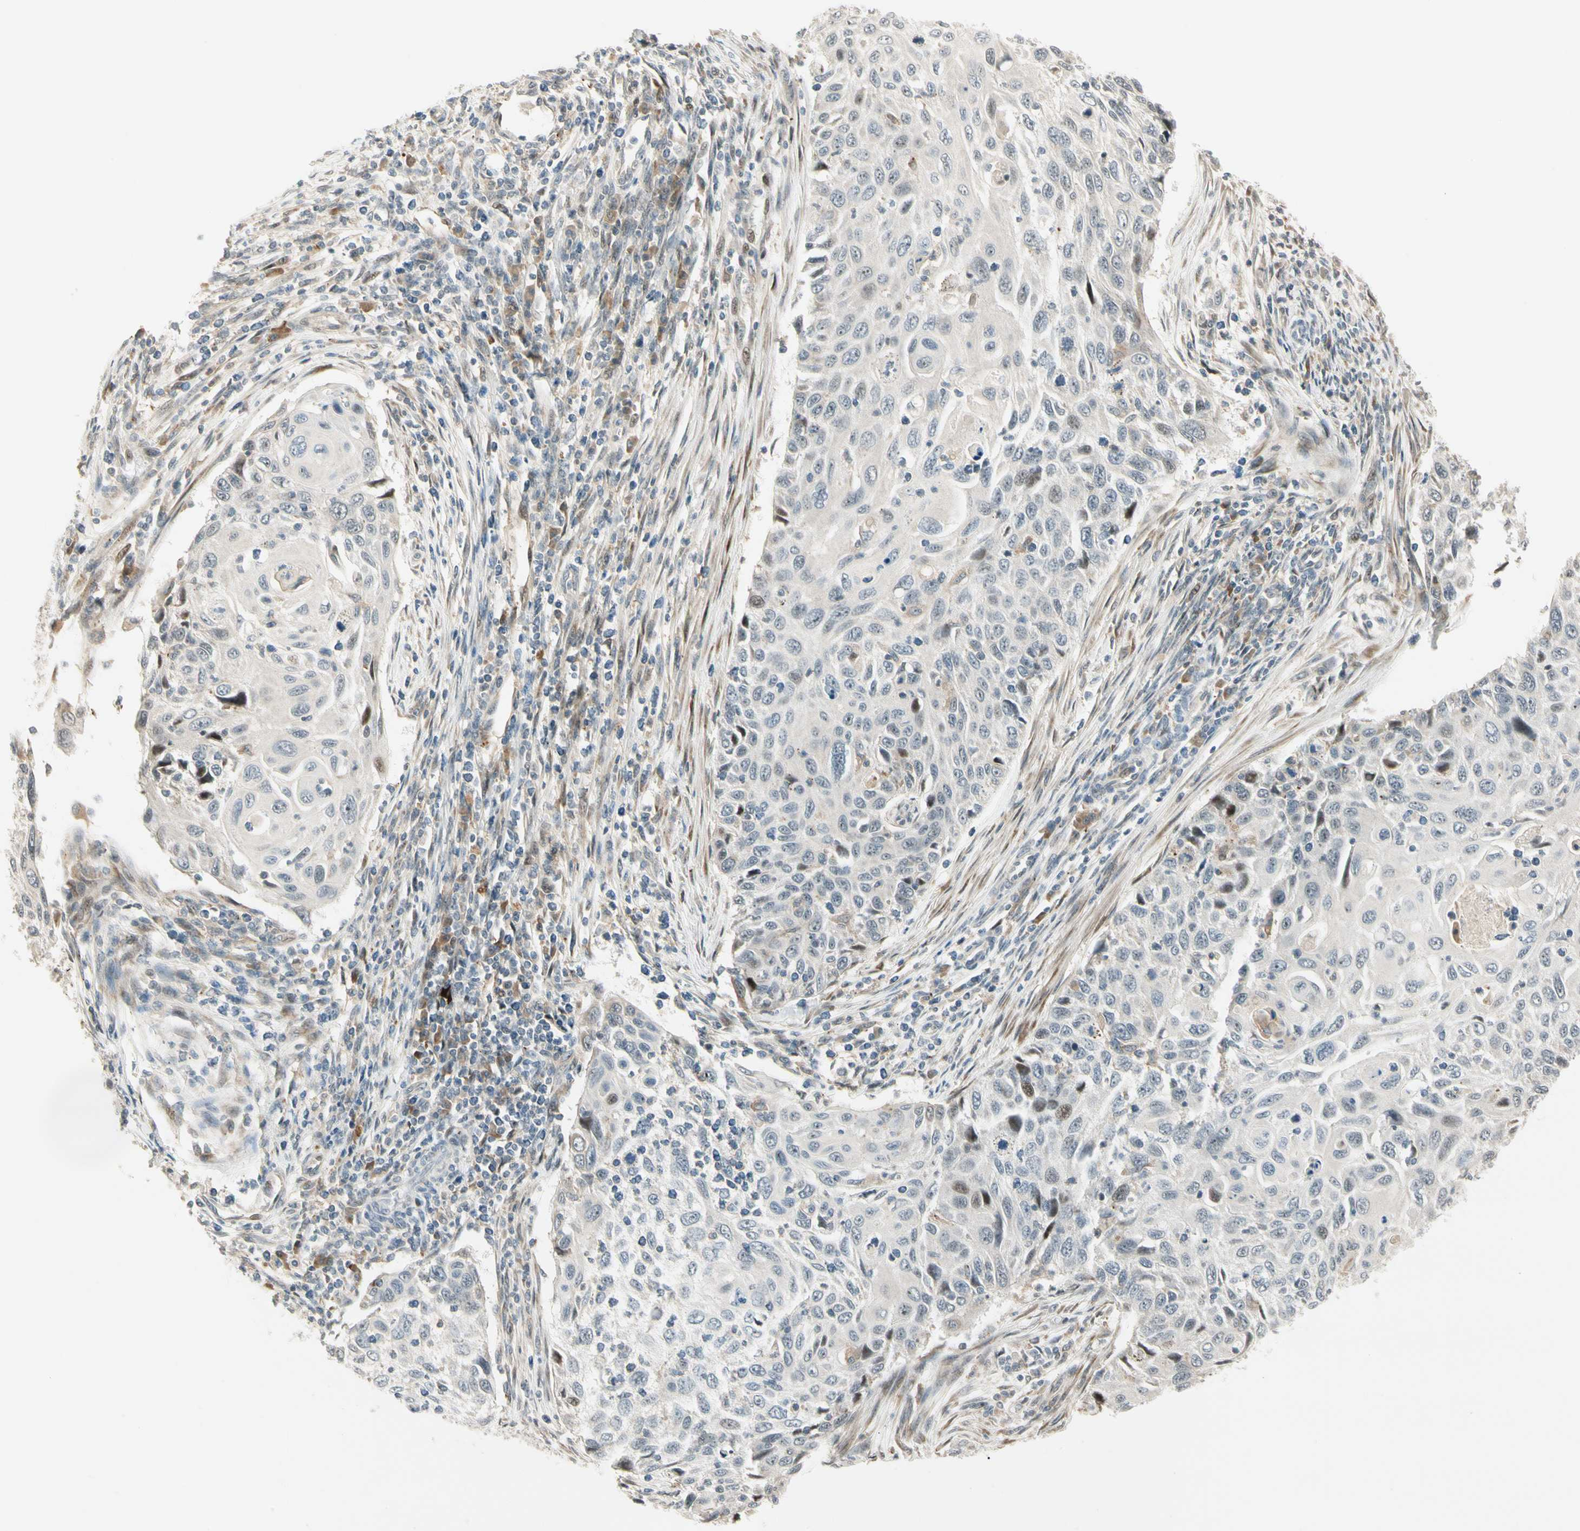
{"staining": {"intensity": "negative", "quantity": "none", "location": "none"}, "tissue": "cervical cancer", "cell_type": "Tumor cells", "image_type": "cancer", "snomed": [{"axis": "morphology", "description": "Squamous cell carcinoma, NOS"}, {"axis": "topography", "description": "Cervix"}], "caption": "Micrograph shows no significant protein staining in tumor cells of cervical cancer. The staining was performed using DAB to visualize the protein expression in brown, while the nuclei were stained in blue with hematoxylin (Magnification: 20x).", "gene": "FNDC3B", "patient": {"sex": "female", "age": 70}}